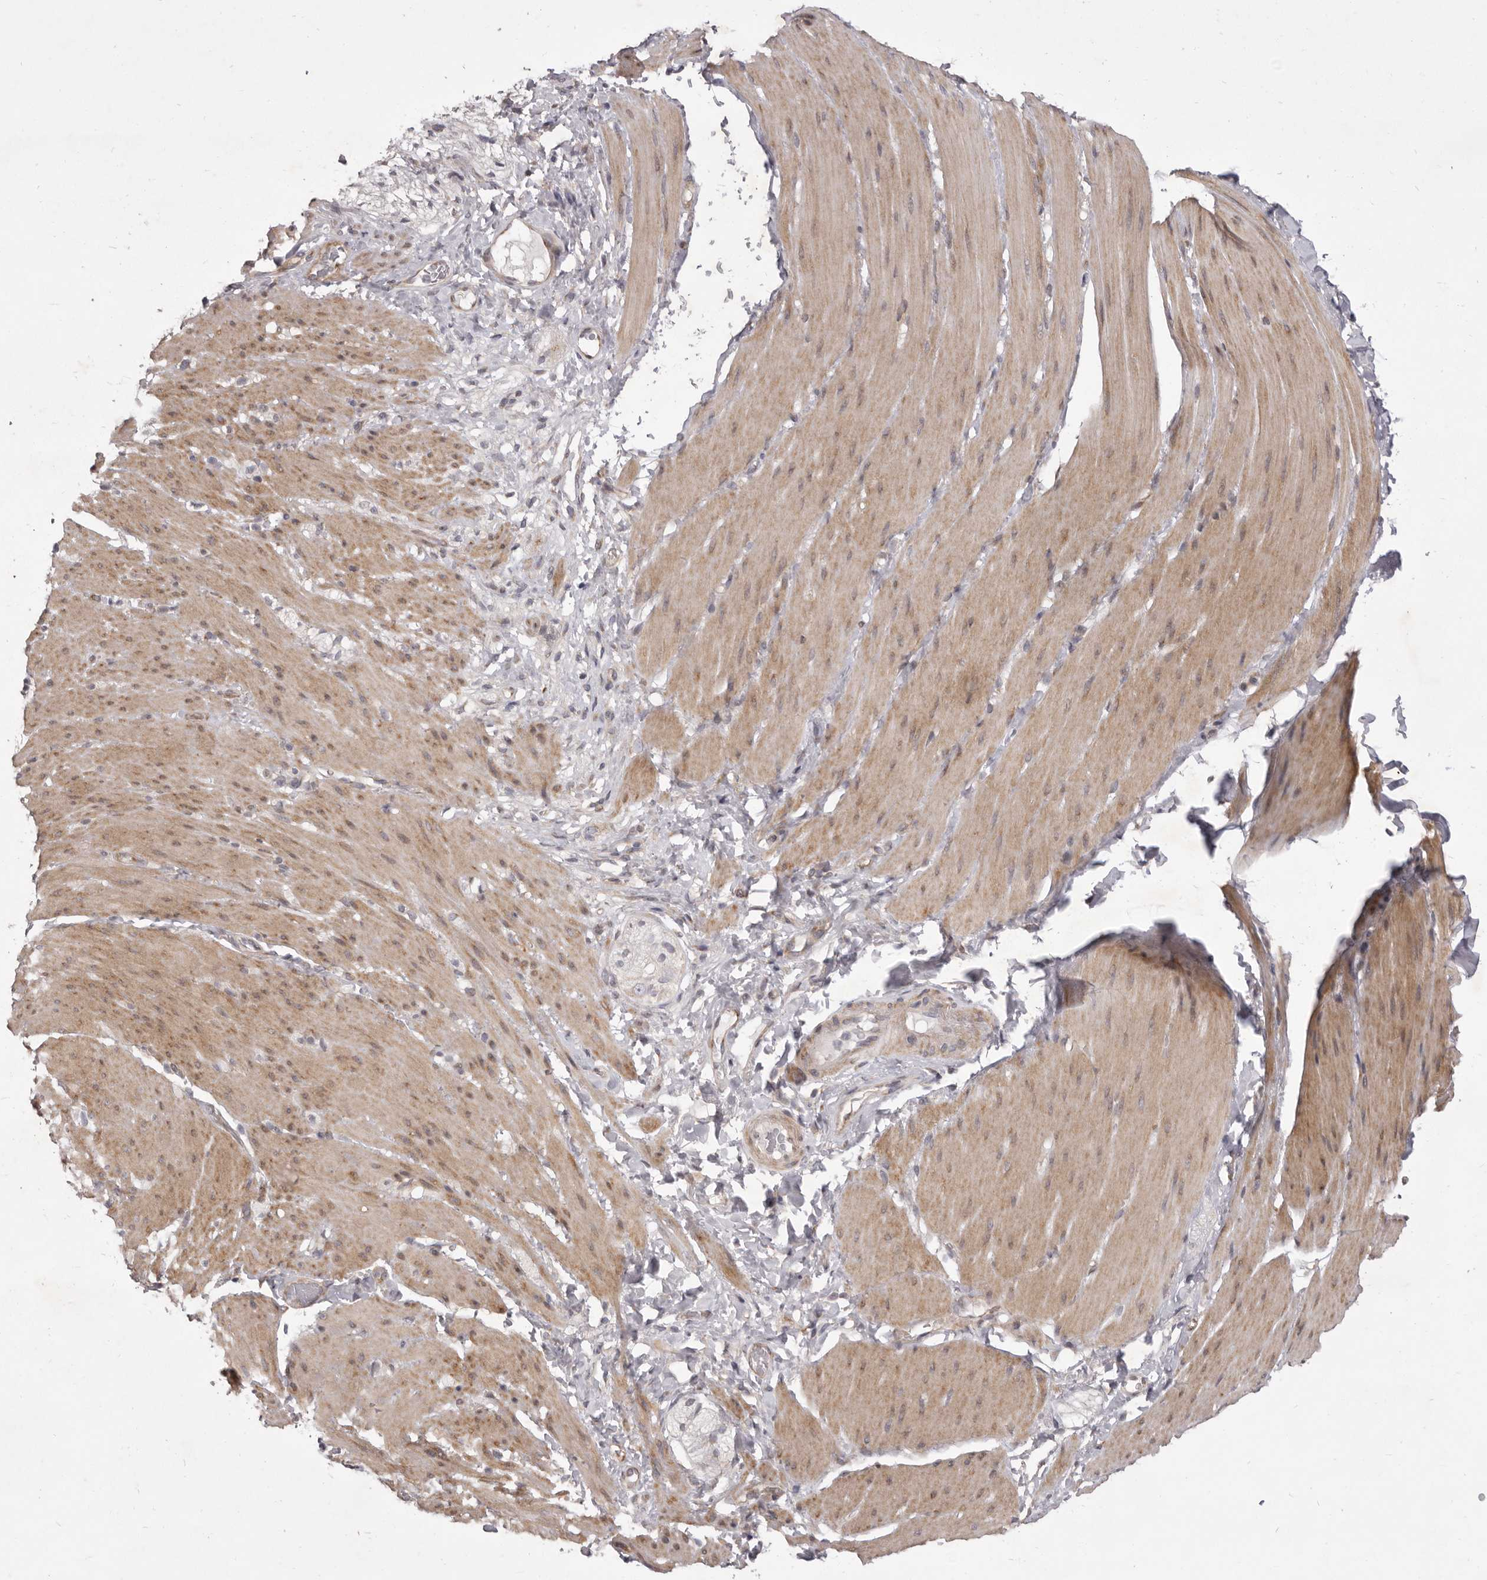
{"staining": {"intensity": "moderate", "quantity": "25%-75%", "location": "cytoplasmic/membranous"}, "tissue": "smooth muscle", "cell_type": "Smooth muscle cells", "image_type": "normal", "snomed": [{"axis": "morphology", "description": "Normal tissue, NOS"}, {"axis": "topography", "description": "Smooth muscle"}, {"axis": "topography", "description": "Small intestine"}], "caption": "The micrograph reveals staining of normal smooth muscle, revealing moderate cytoplasmic/membranous protein positivity (brown color) within smooth muscle cells.", "gene": "TBC1D8B", "patient": {"sex": "female", "age": 84}}